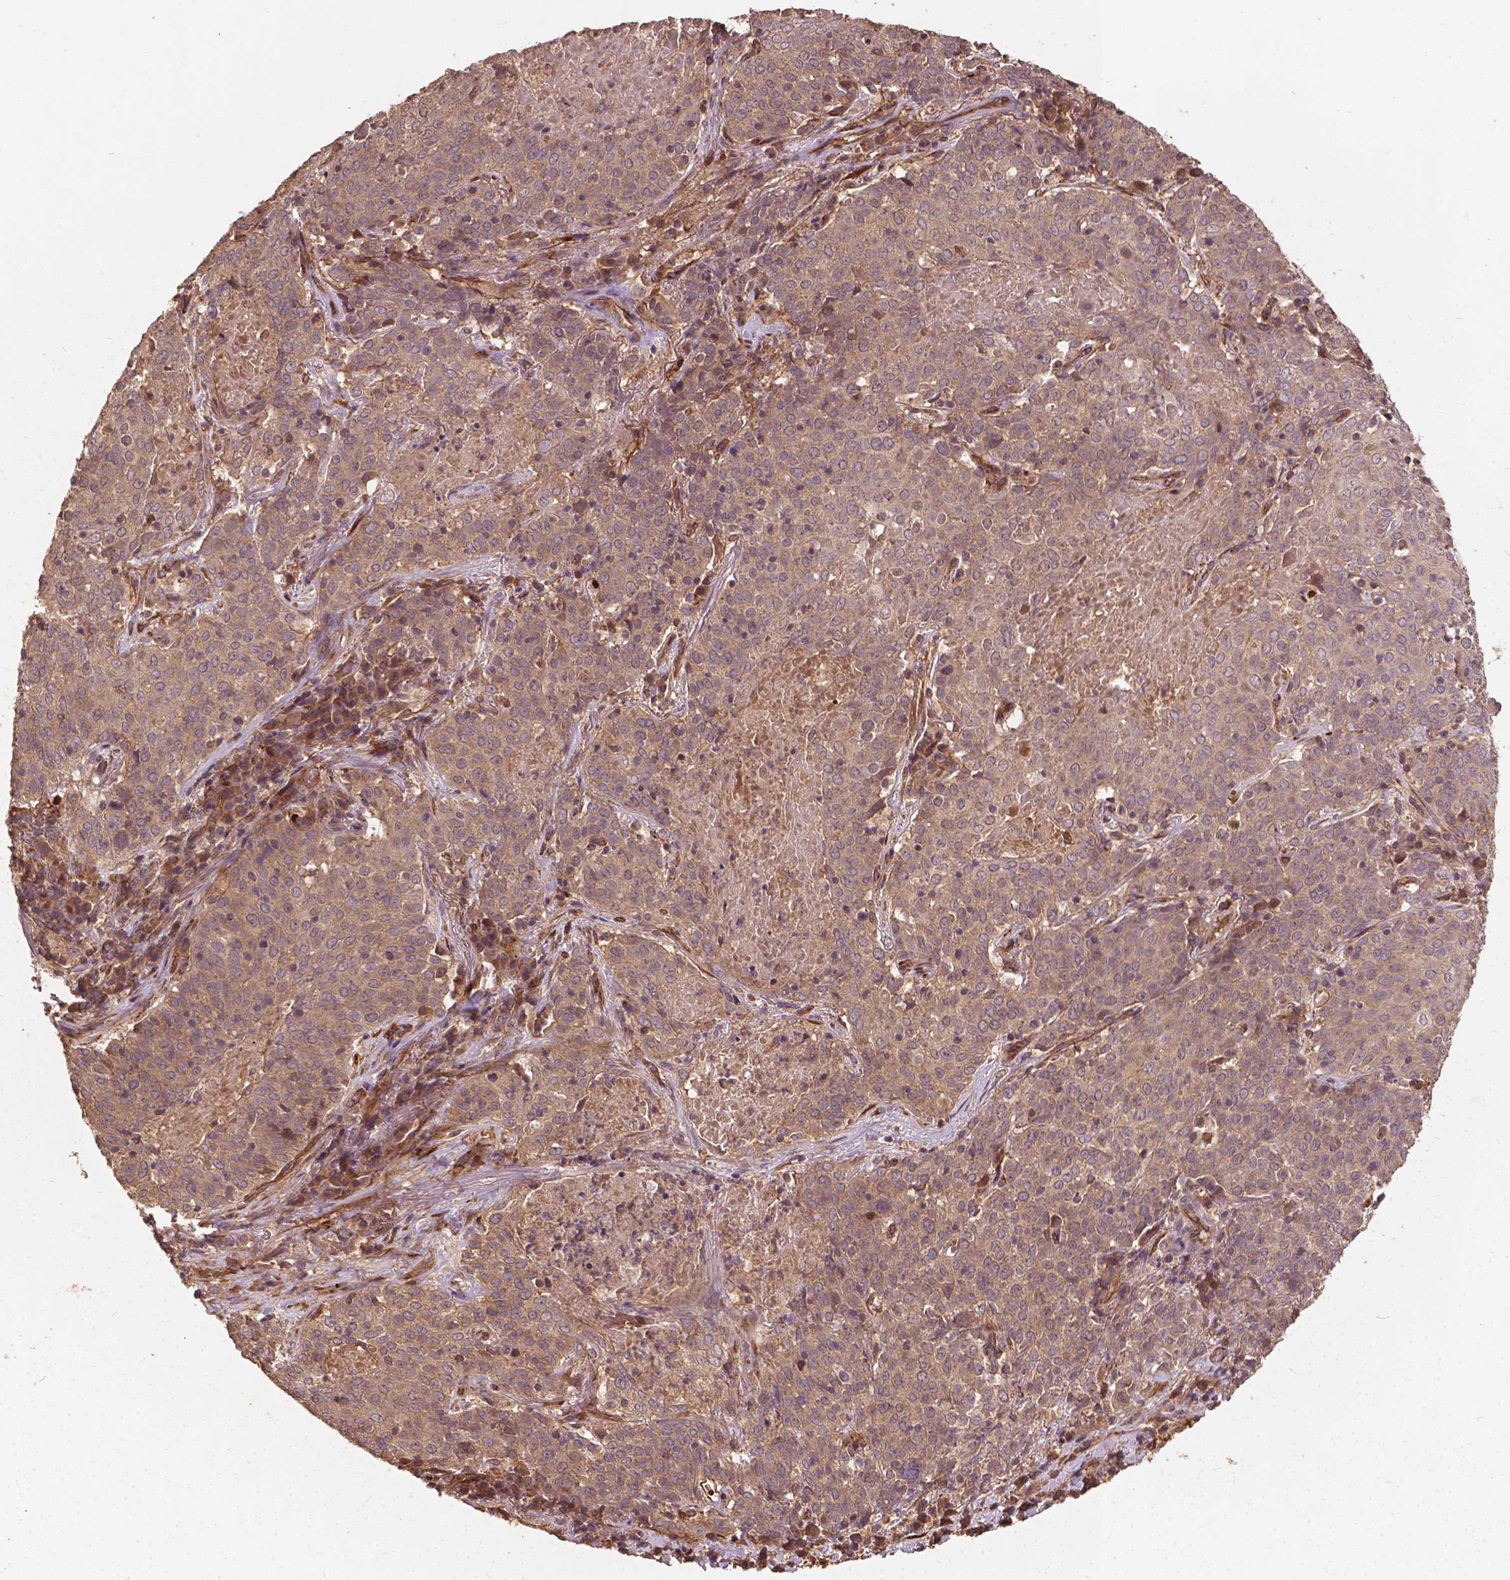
{"staining": {"intensity": "weak", "quantity": ">75%", "location": "cytoplasmic/membranous"}, "tissue": "lung cancer", "cell_type": "Tumor cells", "image_type": "cancer", "snomed": [{"axis": "morphology", "description": "Squamous cell carcinoma, NOS"}, {"axis": "topography", "description": "Lung"}], "caption": "IHC (DAB (3,3'-diaminobenzidine)) staining of human lung cancer shows weak cytoplasmic/membranous protein expression in about >75% of tumor cells.", "gene": "UBXN2A", "patient": {"sex": "male", "age": 82}}